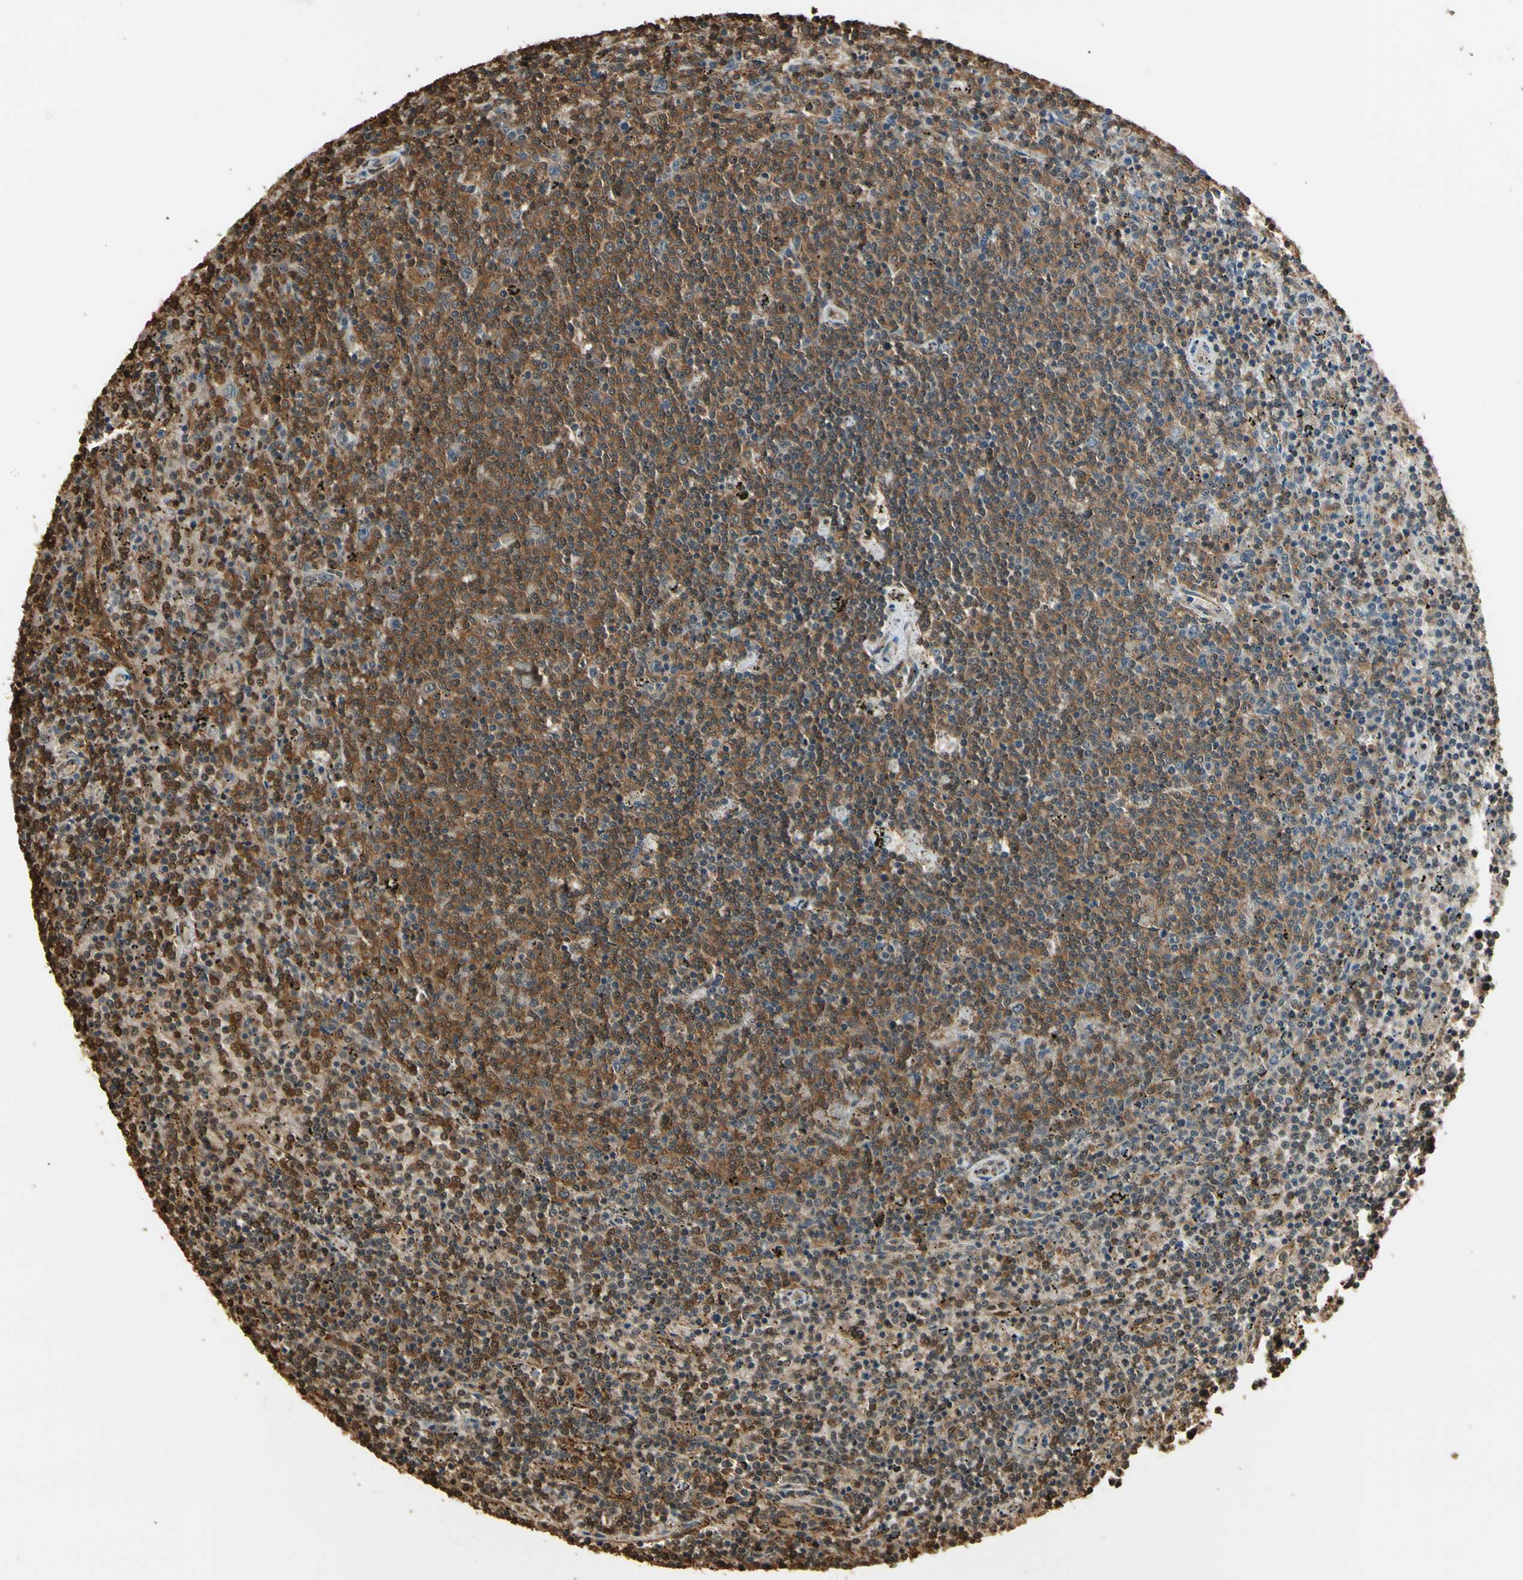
{"staining": {"intensity": "moderate", "quantity": "25%-75%", "location": "cytoplasmic/membranous,nuclear"}, "tissue": "lymphoma", "cell_type": "Tumor cells", "image_type": "cancer", "snomed": [{"axis": "morphology", "description": "Malignant lymphoma, non-Hodgkin's type, Low grade"}, {"axis": "topography", "description": "Spleen"}], "caption": "Immunohistochemistry photomicrograph of human lymphoma stained for a protein (brown), which displays medium levels of moderate cytoplasmic/membranous and nuclear positivity in about 25%-75% of tumor cells.", "gene": "YWHAE", "patient": {"sex": "female", "age": 50}}